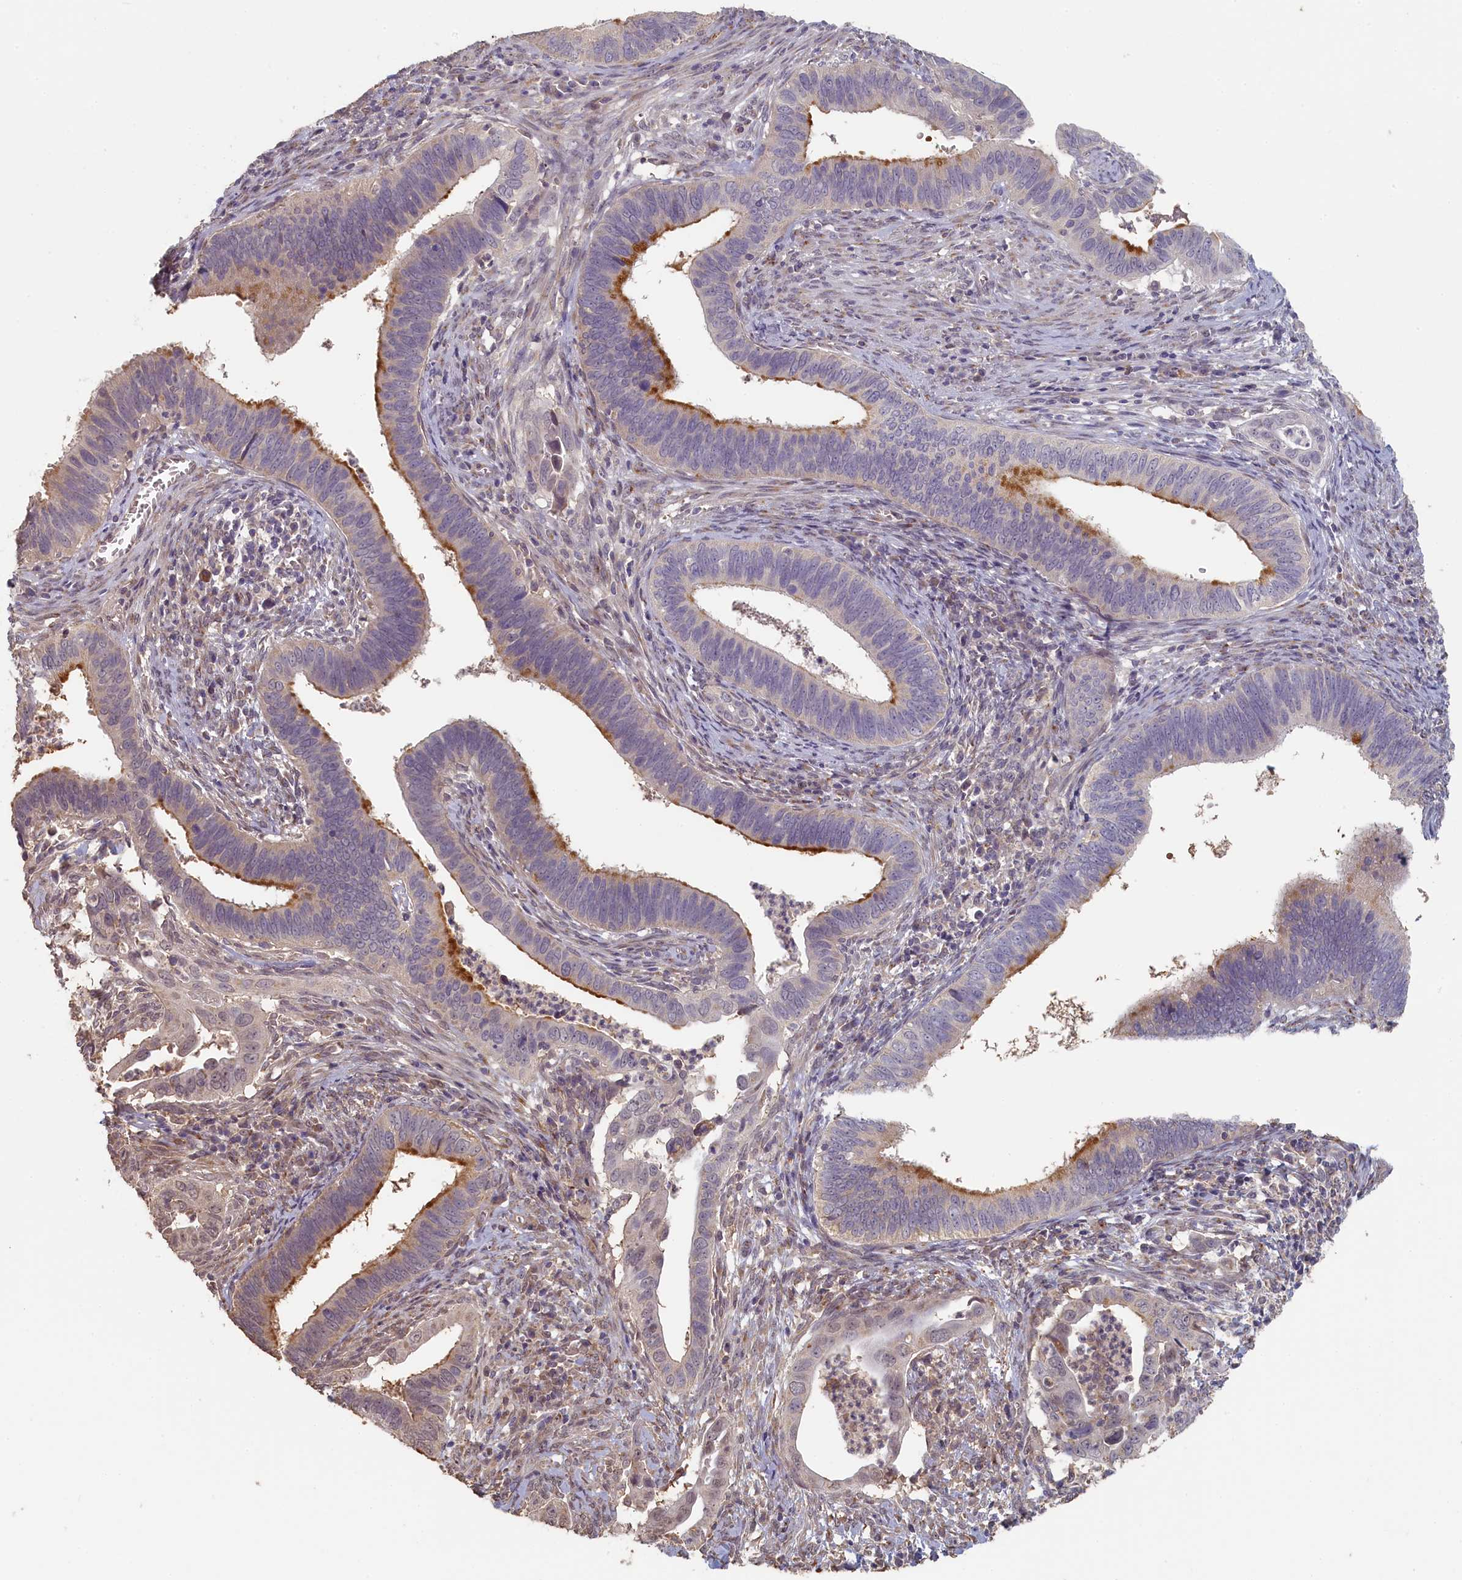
{"staining": {"intensity": "moderate", "quantity": "<25%", "location": "cytoplasmic/membranous"}, "tissue": "cervical cancer", "cell_type": "Tumor cells", "image_type": "cancer", "snomed": [{"axis": "morphology", "description": "Adenocarcinoma, NOS"}, {"axis": "topography", "description": "Cervix"}], "caption": "Immunohistochemical staining of human adenocarcinoma (cervical) displays low levels of moderate cytoplasmic/membranous expression in about <25% of tumor cells. (brown staining indicates protein expression, while blue staining denotes nuclei).", "gene": "STX16", "patient": {"sex": "female", "age": 42}}